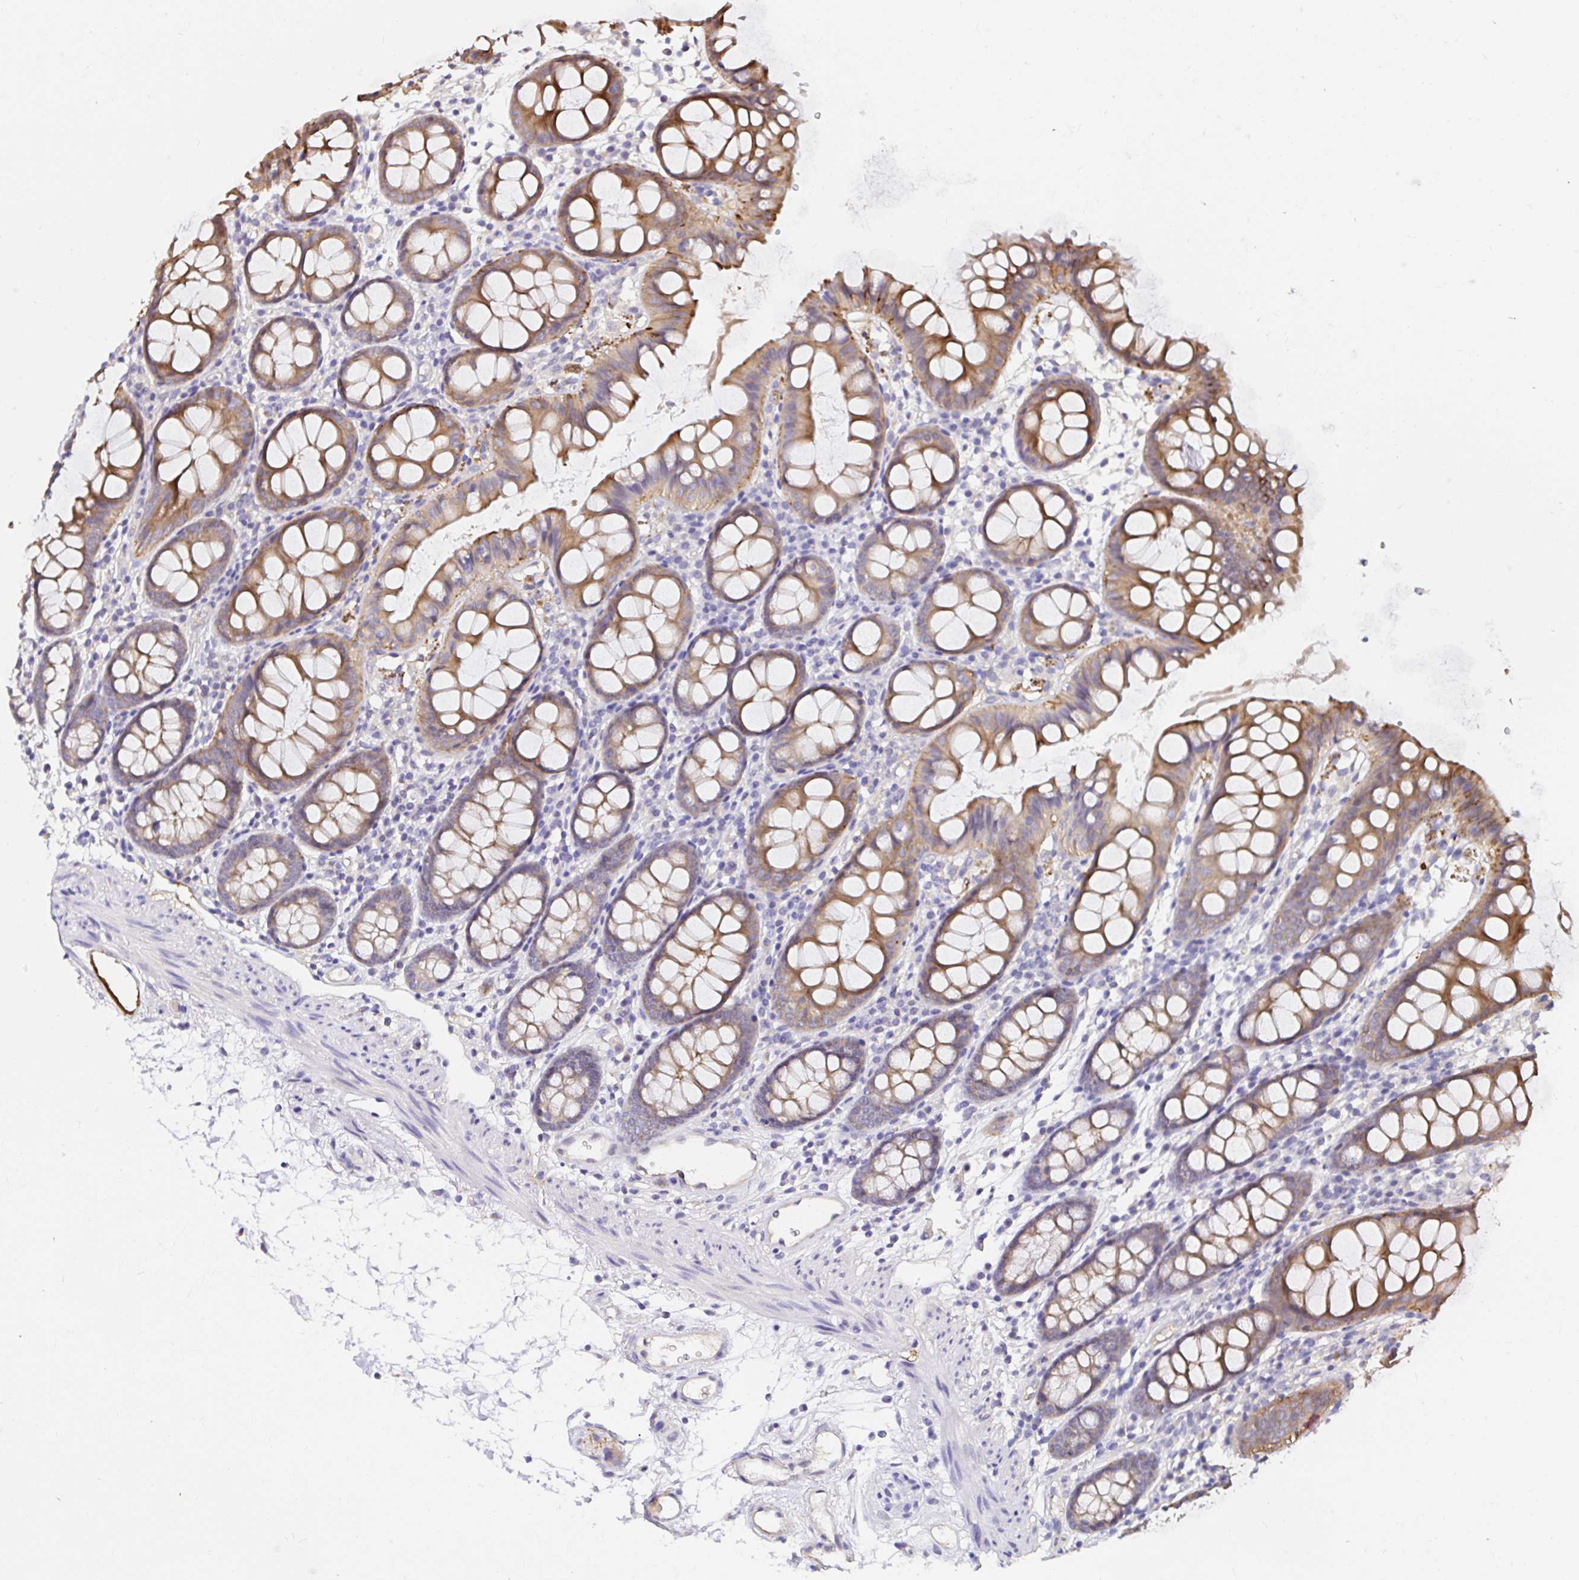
{"staining": {"intensity": "weak", "quantity": "25%-75%", "location": "cytoplasmic/membranous"}, "tissue": "colon", "cell_type": "Endothelial cells", "image_type": "normal", "snomed": [{"axis": "morphology", "description": "Normal tissue, NOS"}, {"axis": "topography", "description": "Colon"}], "caption": "The micrograph demonstrates staining of unremarkable colon, revealing weak cytoplasmic/membranous protein expression (brown color) within endothelial cells.", "gene": "RSRP1", "patient": {"sex": "female", "age": 84}}